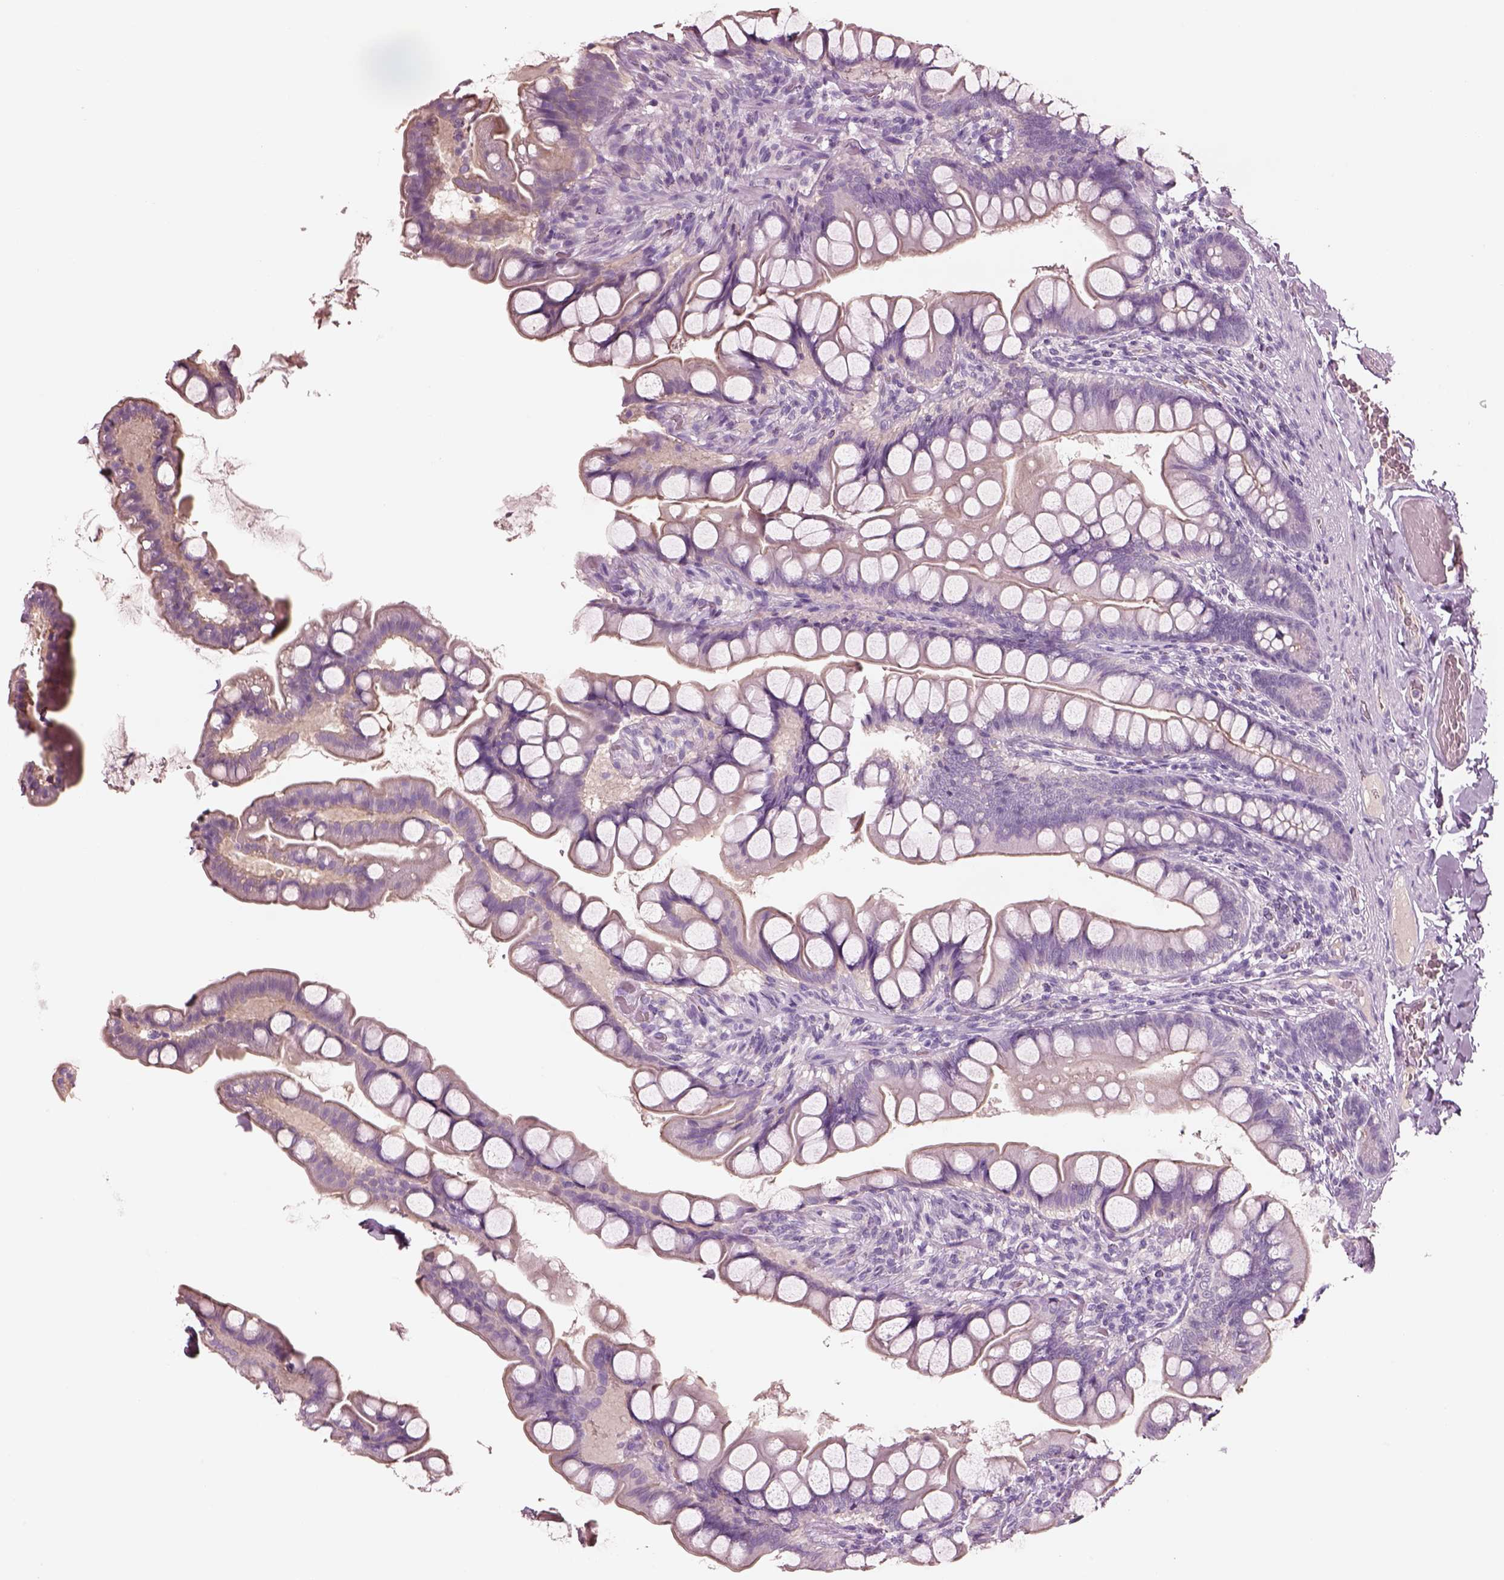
{"staining": {"intensity": "negative", "quantity": "none", "location": "none"}, "tissue": "small intestine", "cell_type": "Glandular cells", "image_type": "normal", "snomed": [{"axis": "morphology", "description": "Normal tissue, NOS"}, {"axis": "topography", "description": "Small intestine"}], "caption": "Immunohistochemistry of normal human small intestine displays no staining in glandular cells. Nuclei are stained in blue.", "gene": "IGLL1", "patient": {"sex": "male", "age": 70}}